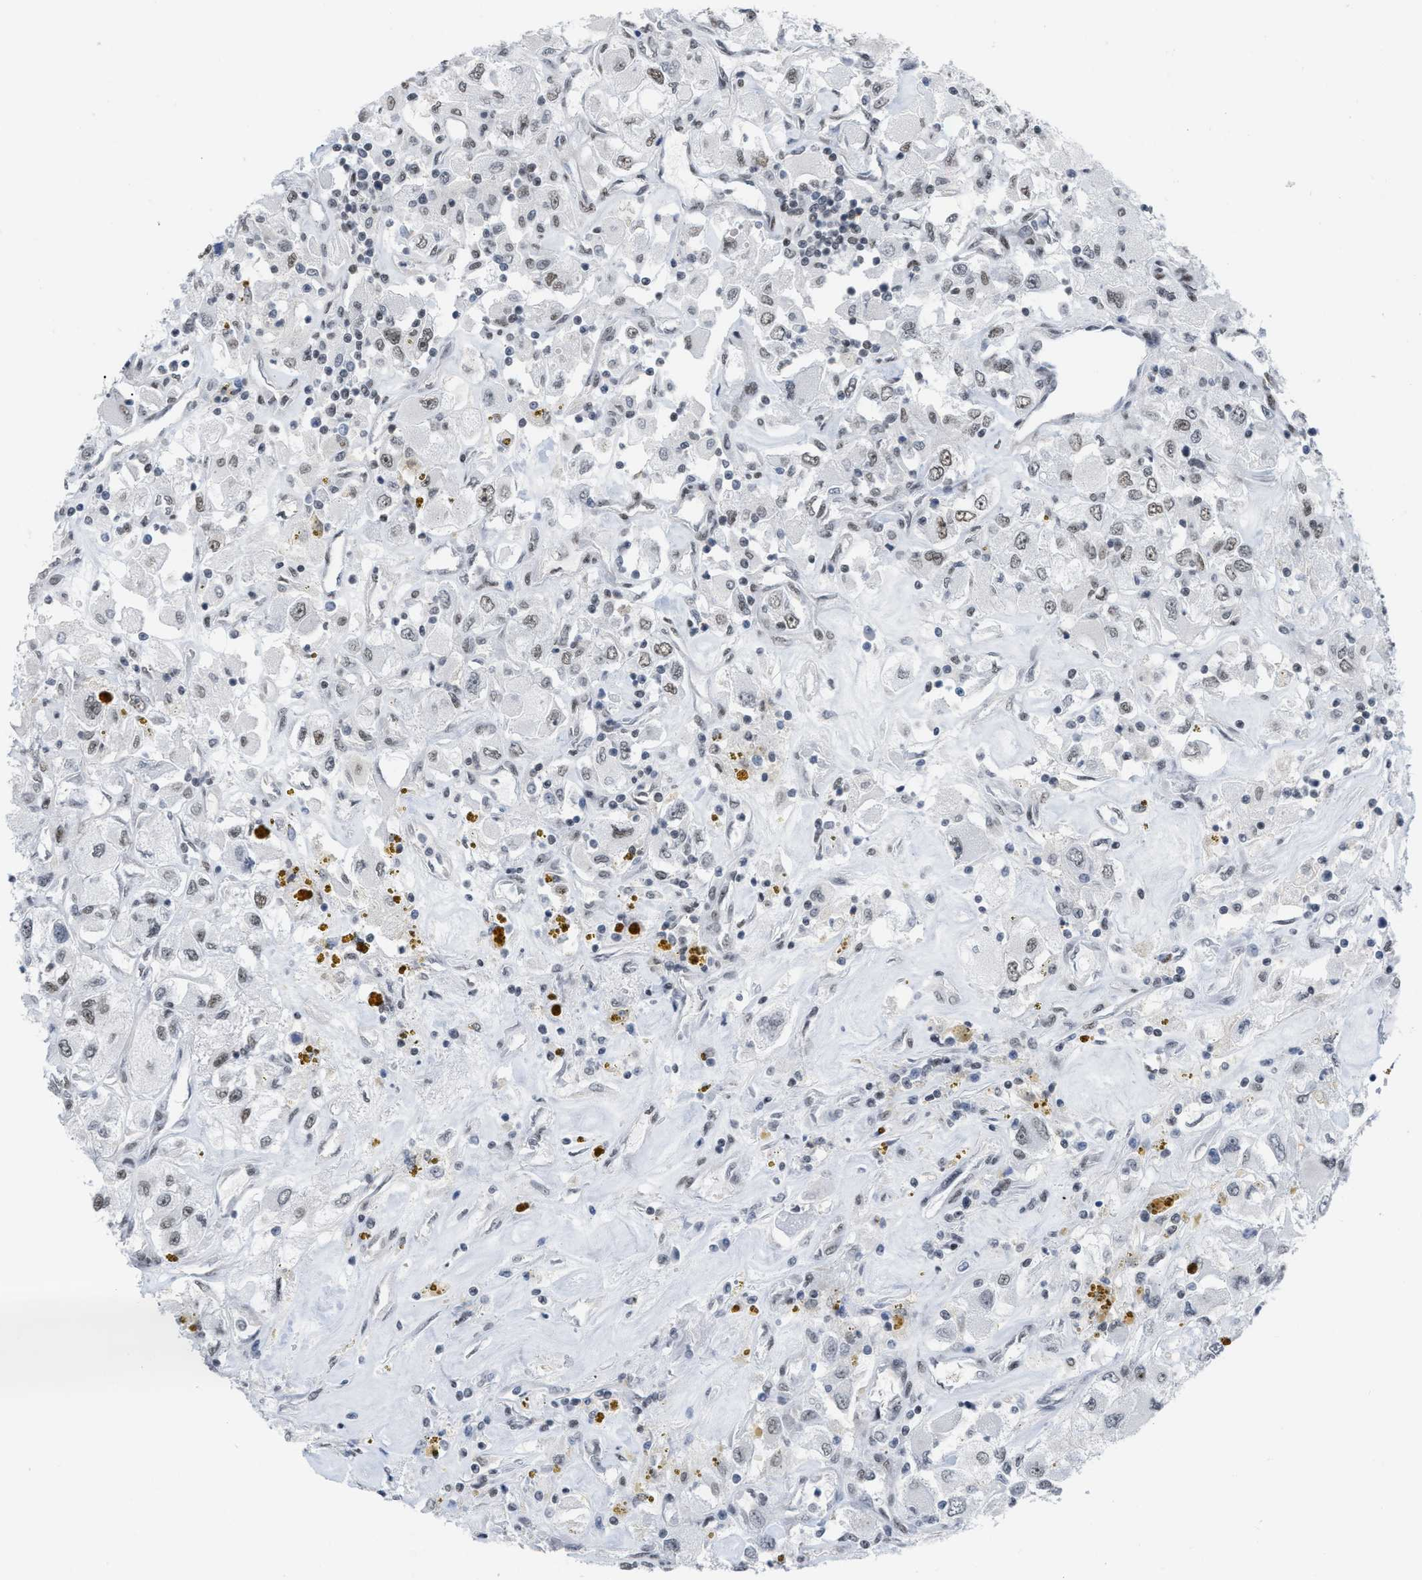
{"staining": {"intensity": "weak", "quantity": "<25%", "location": "nuclear"}, "tissue": "renal cancer", "cell_type": "Tumor cells", "image_type": "cancer", "snomed": [{"axis": "morphology", "description": "Adenocarcinoma, NOS"}, {"axis": "topography", "description": "Kidney"}], "caption": "Tumor cells show no significant positivity in renal cancer.", "gene": "MIER1", "patient": {"sex": "female", "age": 52}}